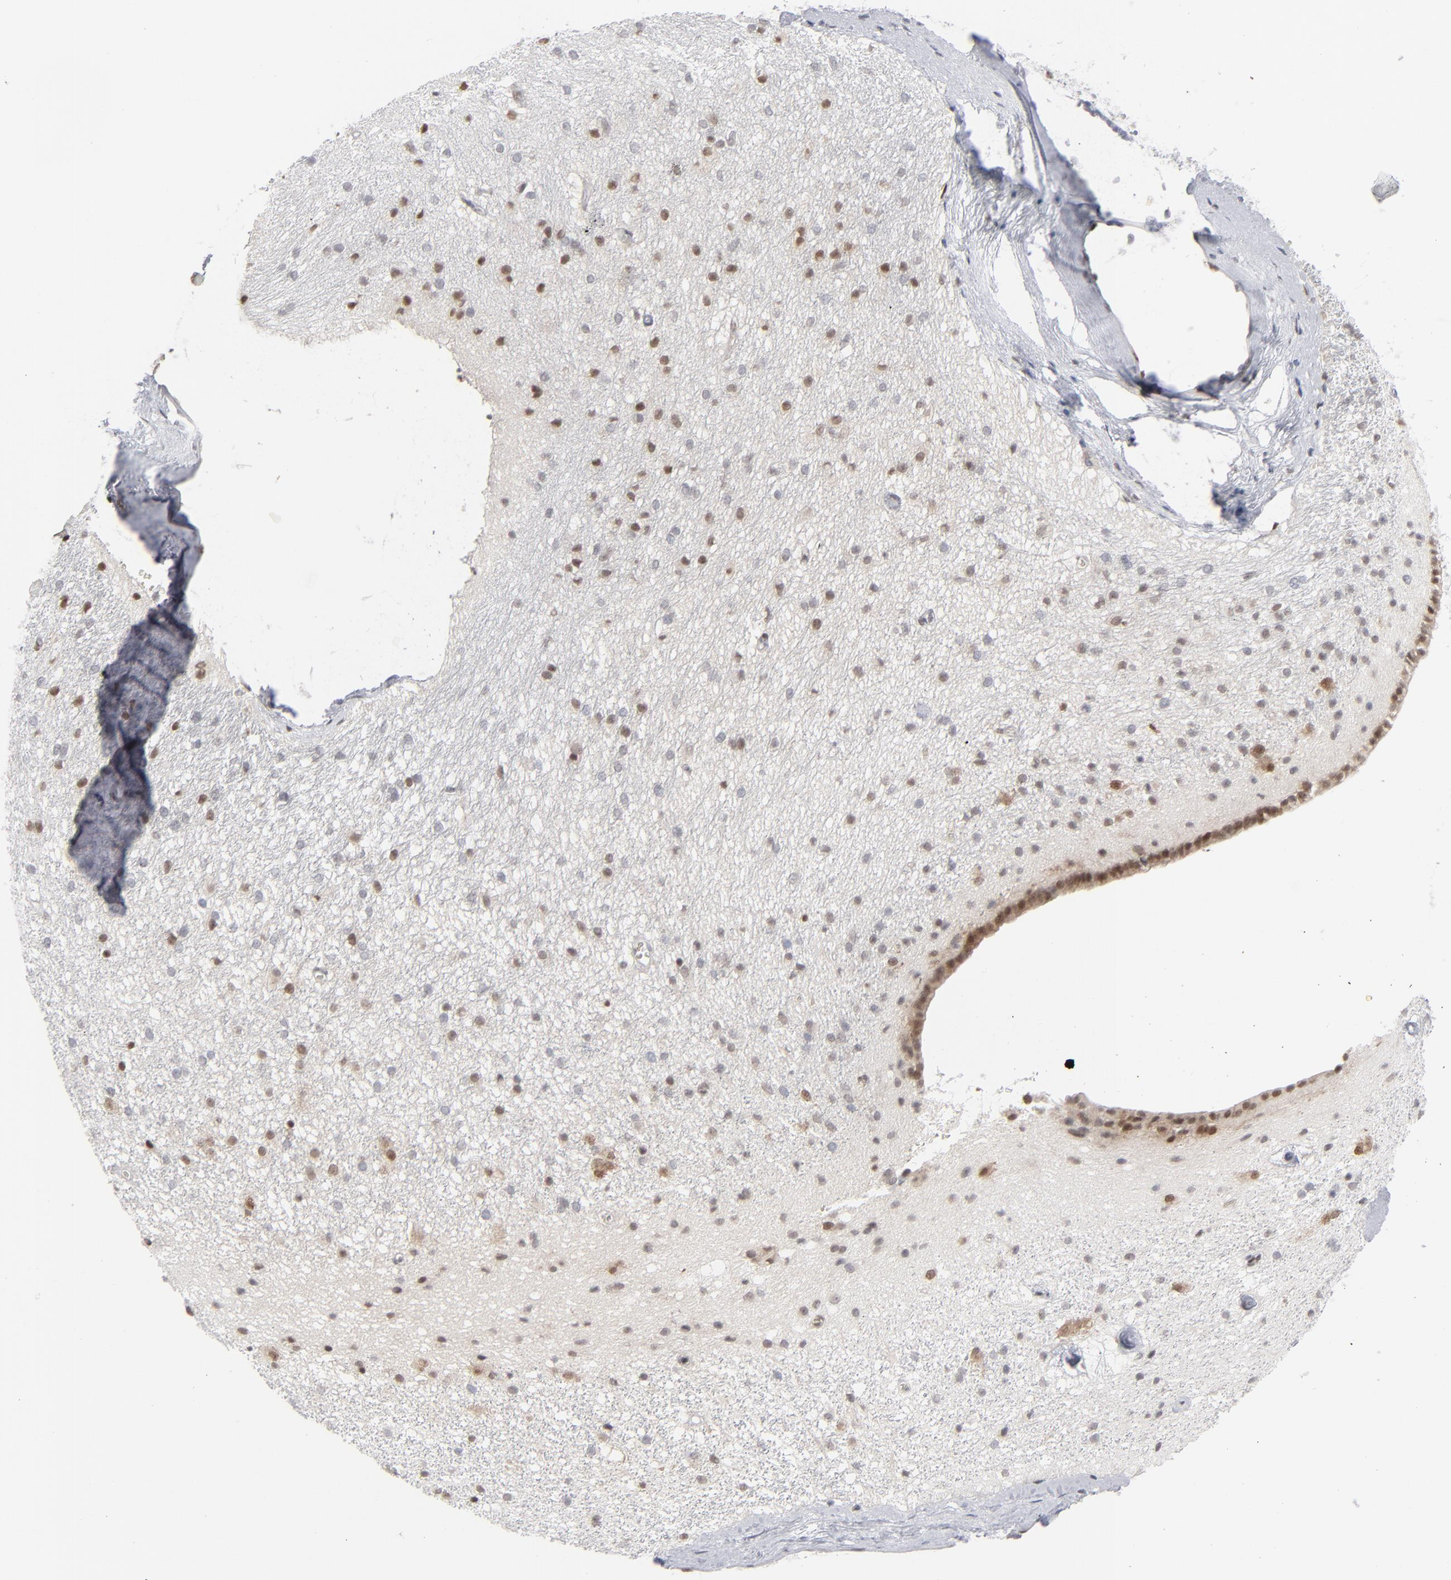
{"staining": {"intensity": "moderate", "quantity": "<25%", "location": "nuclear"}, "tissue": "caudate", "cell_type": "Glial cells", "image_type": "normal", "snomed": [{"axis": "morphology", "description": "Normal tissue, NOS"}, {"axis": "topography", "description": "Lateral ventricle wall"}], "caption": "Immunohistochemical staining of normal human caudate shows moderate nuclear protein positivity in approximately <25% of glial cells. Using DAB (brown) and hematoxylin (blue) stains, captured at high magnification using brightfield microscopy.", "gene": "IRF9", "patient": {"sex": "female", "age": 19}}